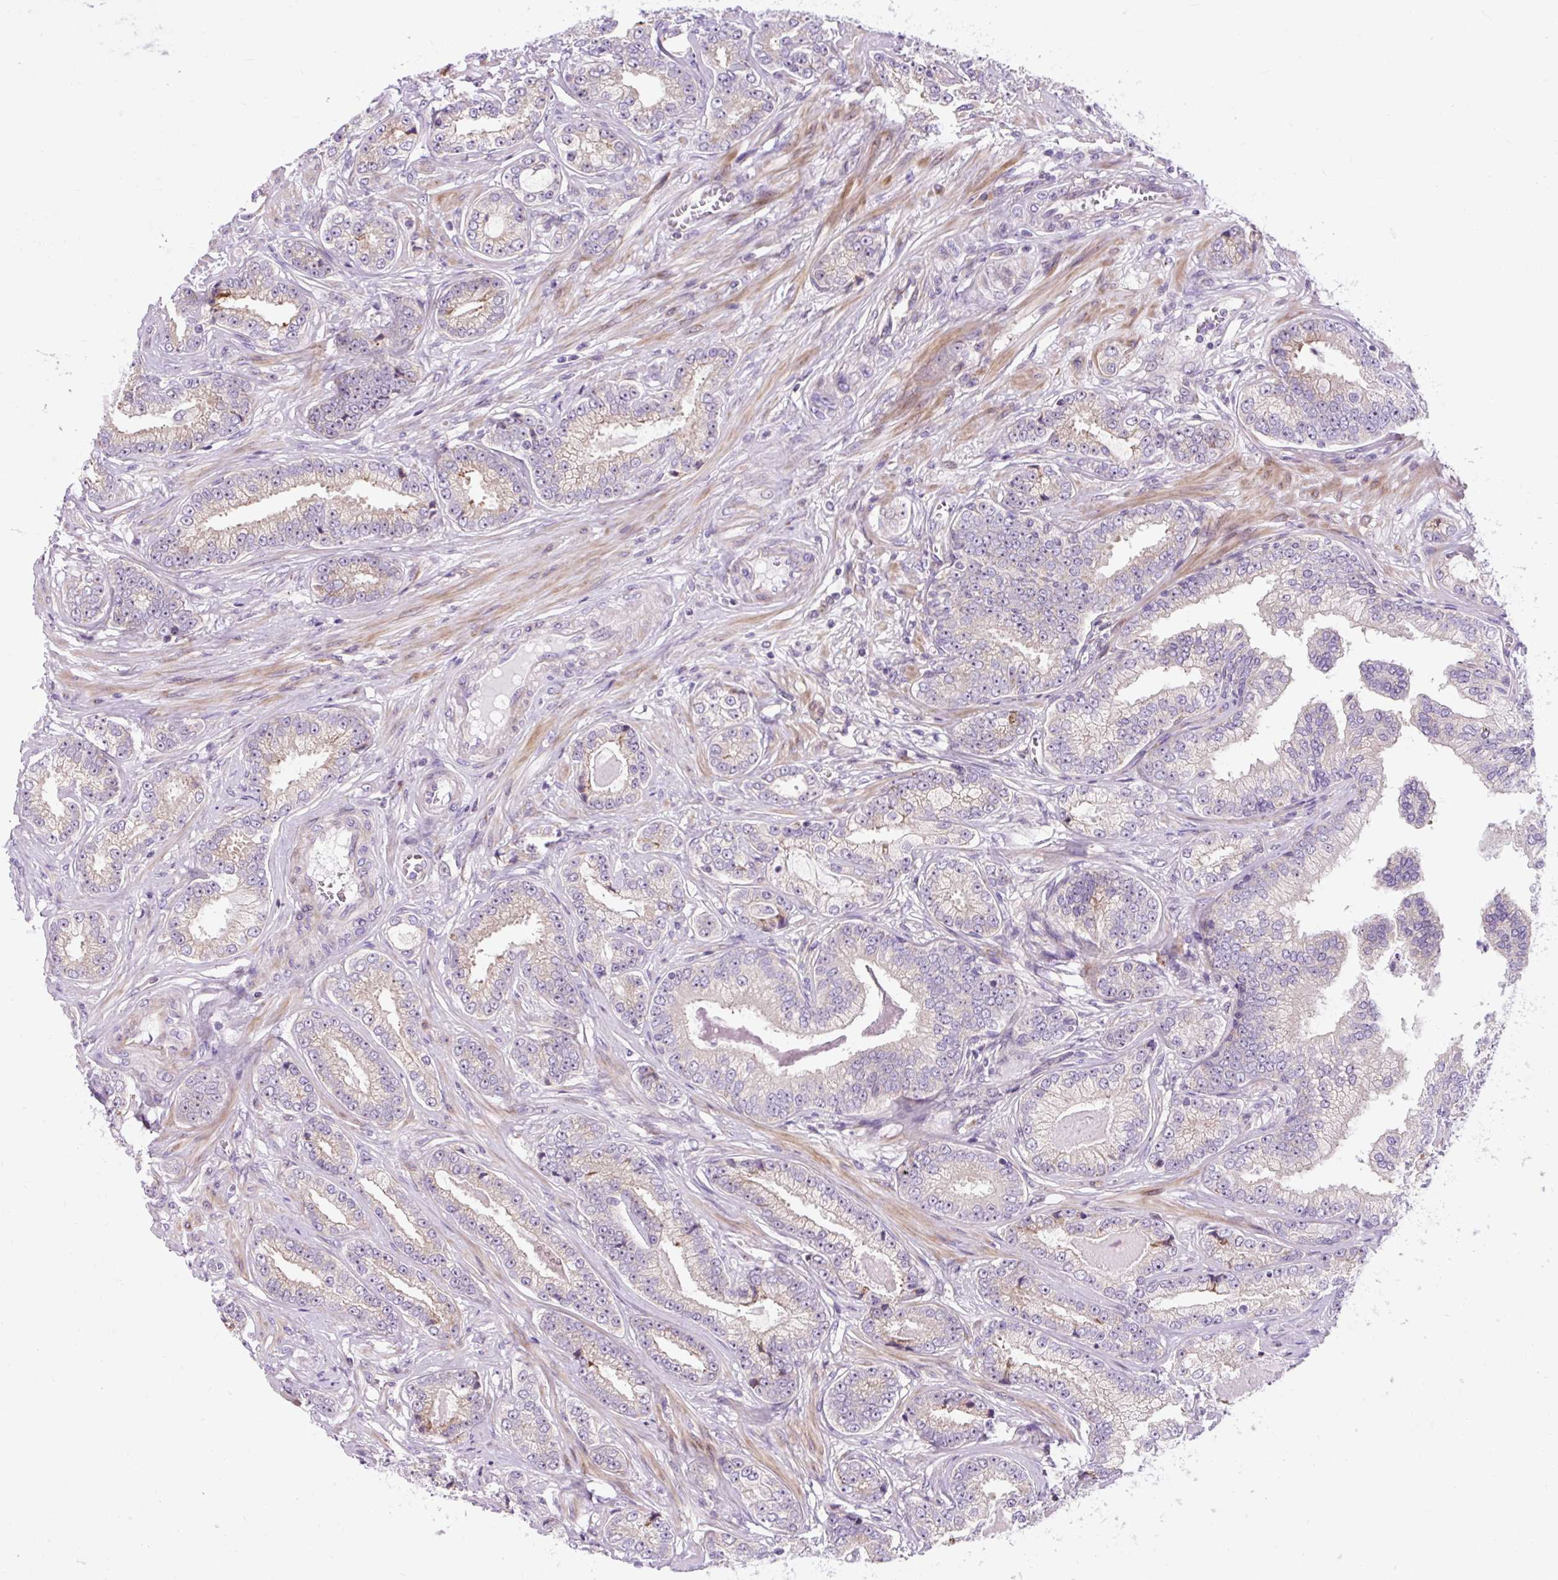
{"staining": {"intensity": "weak", "quantity": "<25%", "location": "cytoplasmic/membranous"}, "tissue": "prostate cancer", "cell_type": "Tumor cells", "image_type": "cancer", "snomed": [{"axis": "morphology", "description": "Adenocarcinoma, Low grade"}, {"axis": "topography", "description": "Prostate"}], "caption": "IHC photomicrograph of prostate cancer stained for a protein (brown), which displays no positivity in tumor cells.", "gene": "CISD3", "patient": {"sex": "male", "age": 61}}